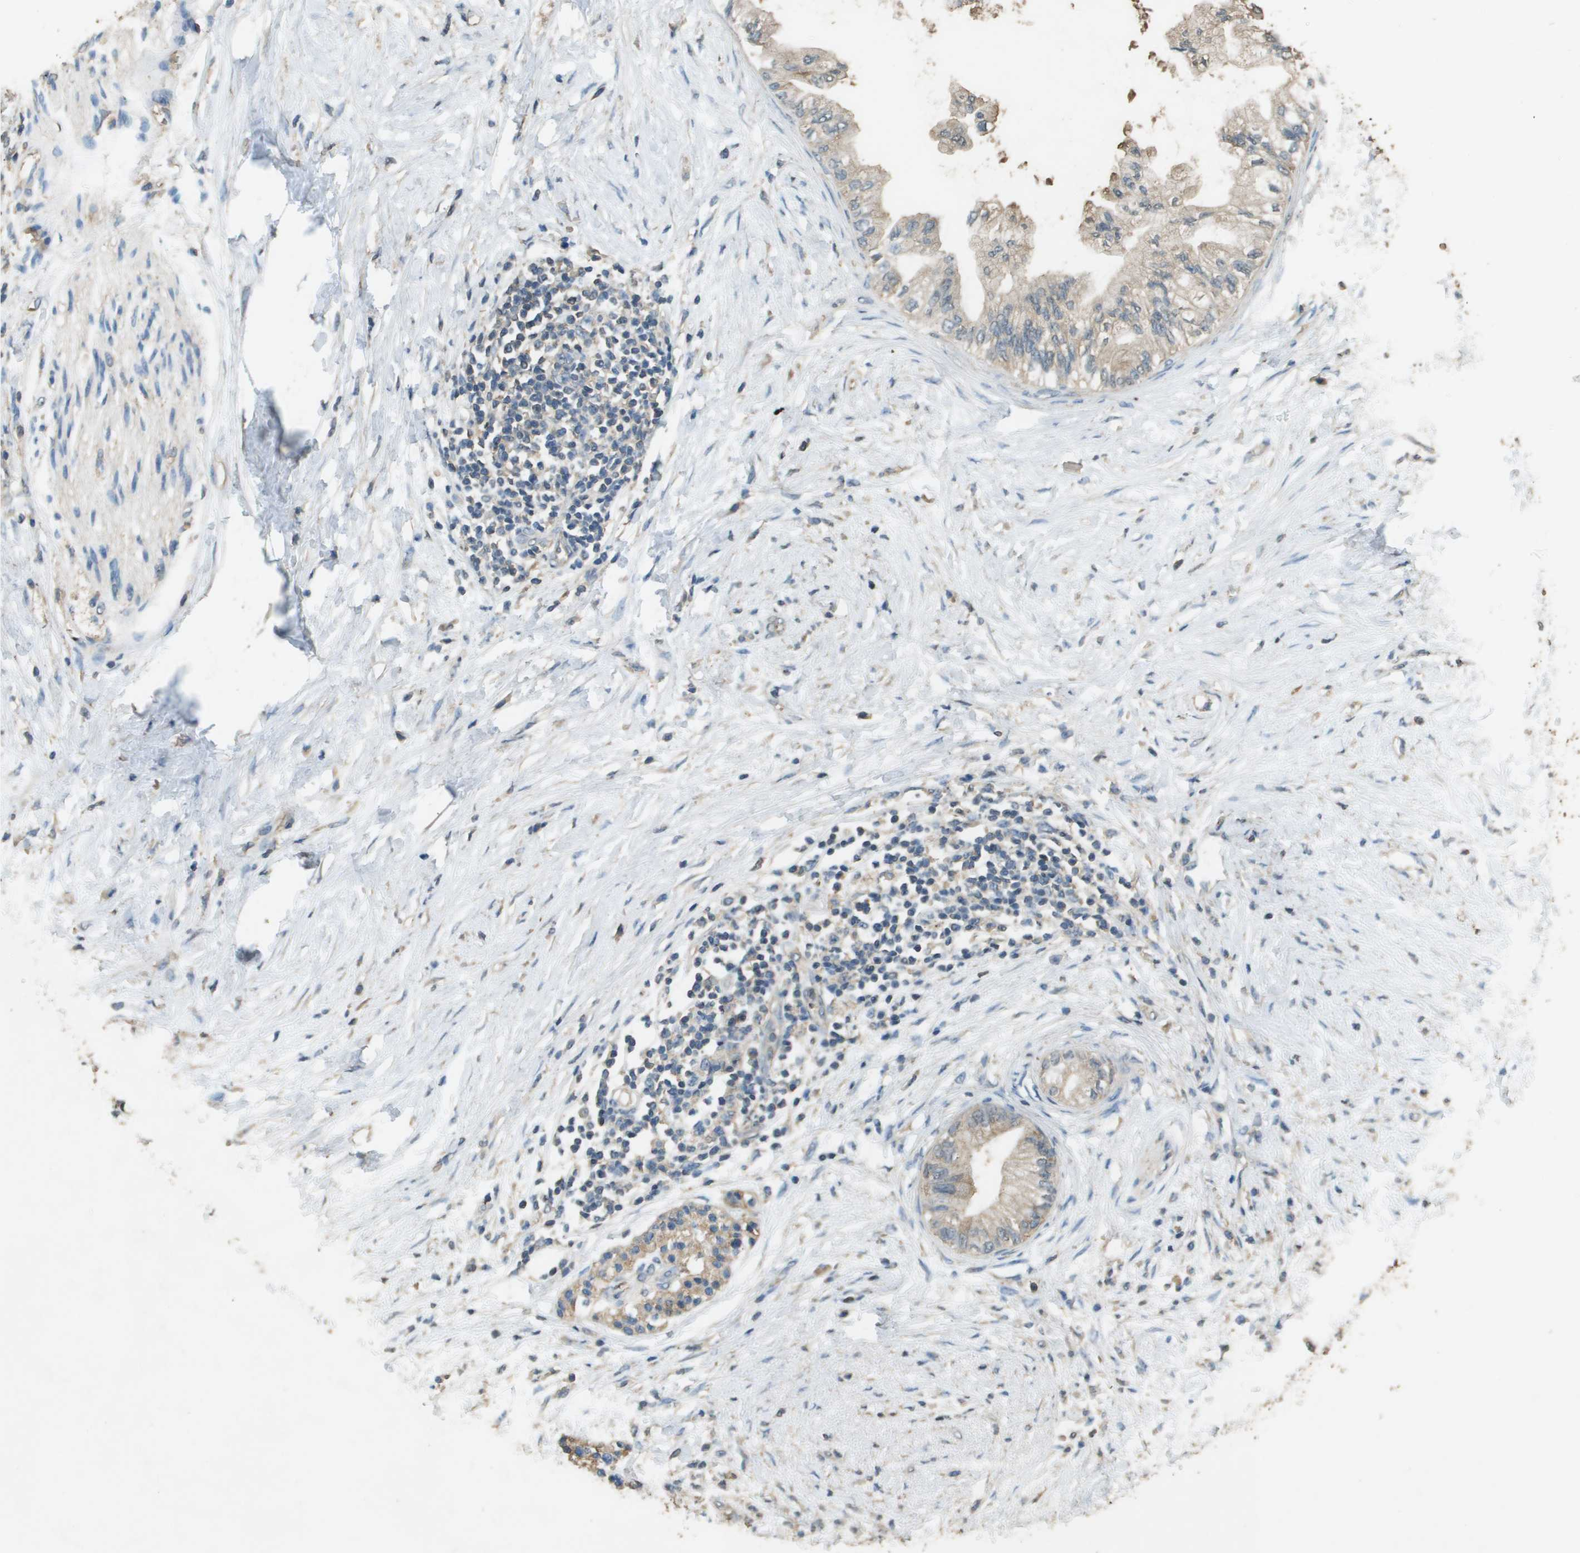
{"staining": {"intensity": "weak", "quantity": ">75%", "location": "cytoplasmic/membranous"}, "tissue": "pancreatic cancer", "cell_type": "Tumor cells", "image_type": "cancer", "snomed": [{"axis": "morphology", "description": "Normal tissue, NOS"}, {"axis": "morphology", "description": "Adenocarcinoma, NOS"}, {"axis": "topography", "description": "Pancreas"}, {"axis": "topography", "description": "Duodenum"}], "caption": "Brown immunohistochemical staining in adenocarcinoma (pancreatic) reveals weak cytoplasmic/membranous positivity in about >75% of tumor cells. Using DAB (brown) and hematoxylin (blue) stains, captured at high magnification using brightfield microscopy.", "gene": "MS4A7", "patient": {"sex": "female", "age": 60}}